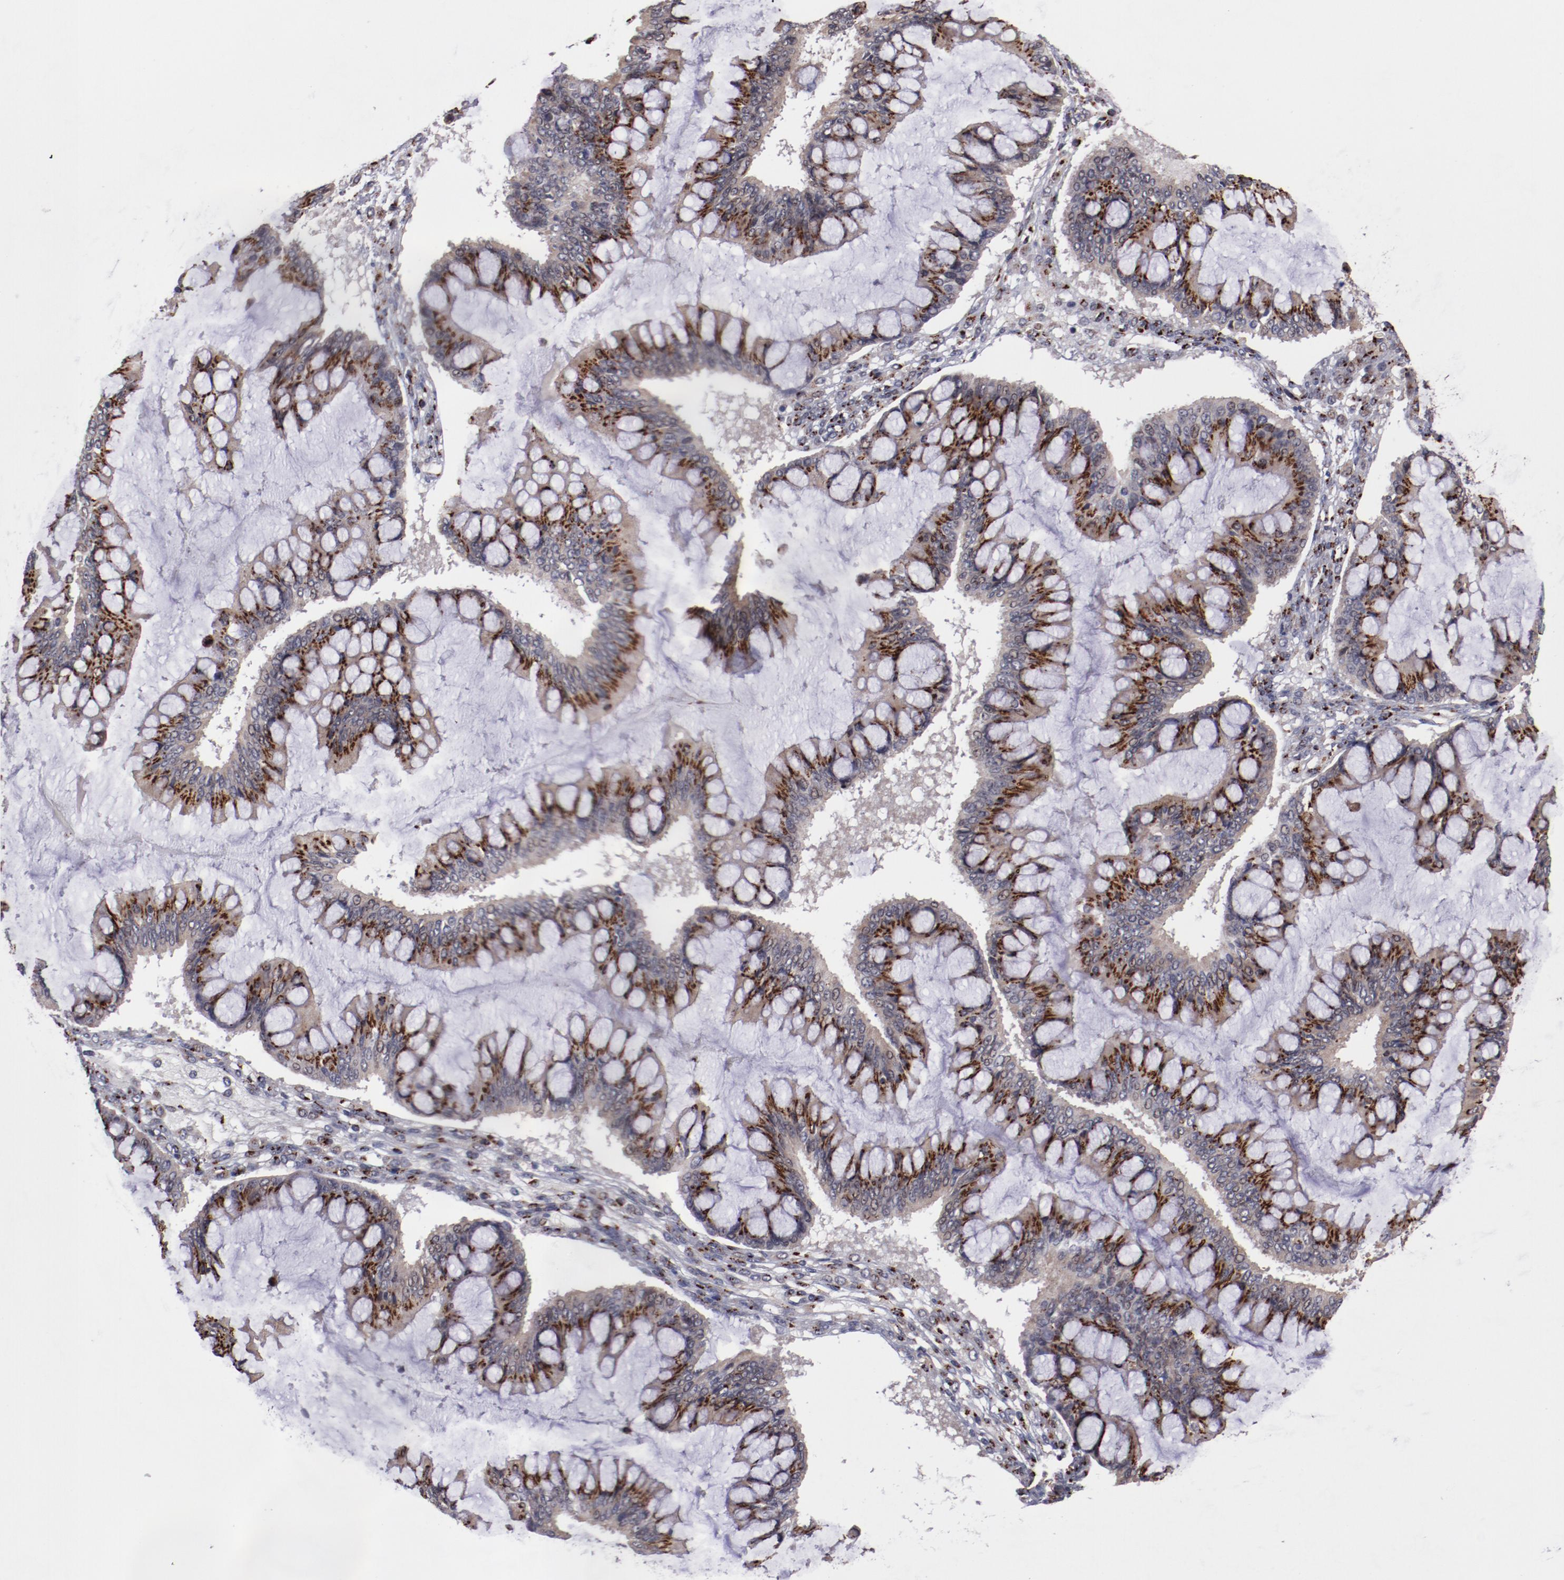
{"staining": {"intensity": "strong", "quantity": ">75%", "location": "cytoplasmic/membranous"}, "tissue": "ovarian cancer", "cell_type": "Tumor cells", "image_type": "cancer", "snomed": [{"axis": "morphology", "description": "Cystadenocarcinoma, mucinous, NOS"}, {"axis": "topography", "description": "Ovary"}], "caption": "A brown stain highlights strong cytoplasmic/membranous staining of a protein in human mucinous cystadenocarcinoma (ovarian) tumor cells. The protein is shown in brown color, while the nuclei are stained blue.", "gene": "GOLIM4", "patient": {"sex": "female", "age": 73}}